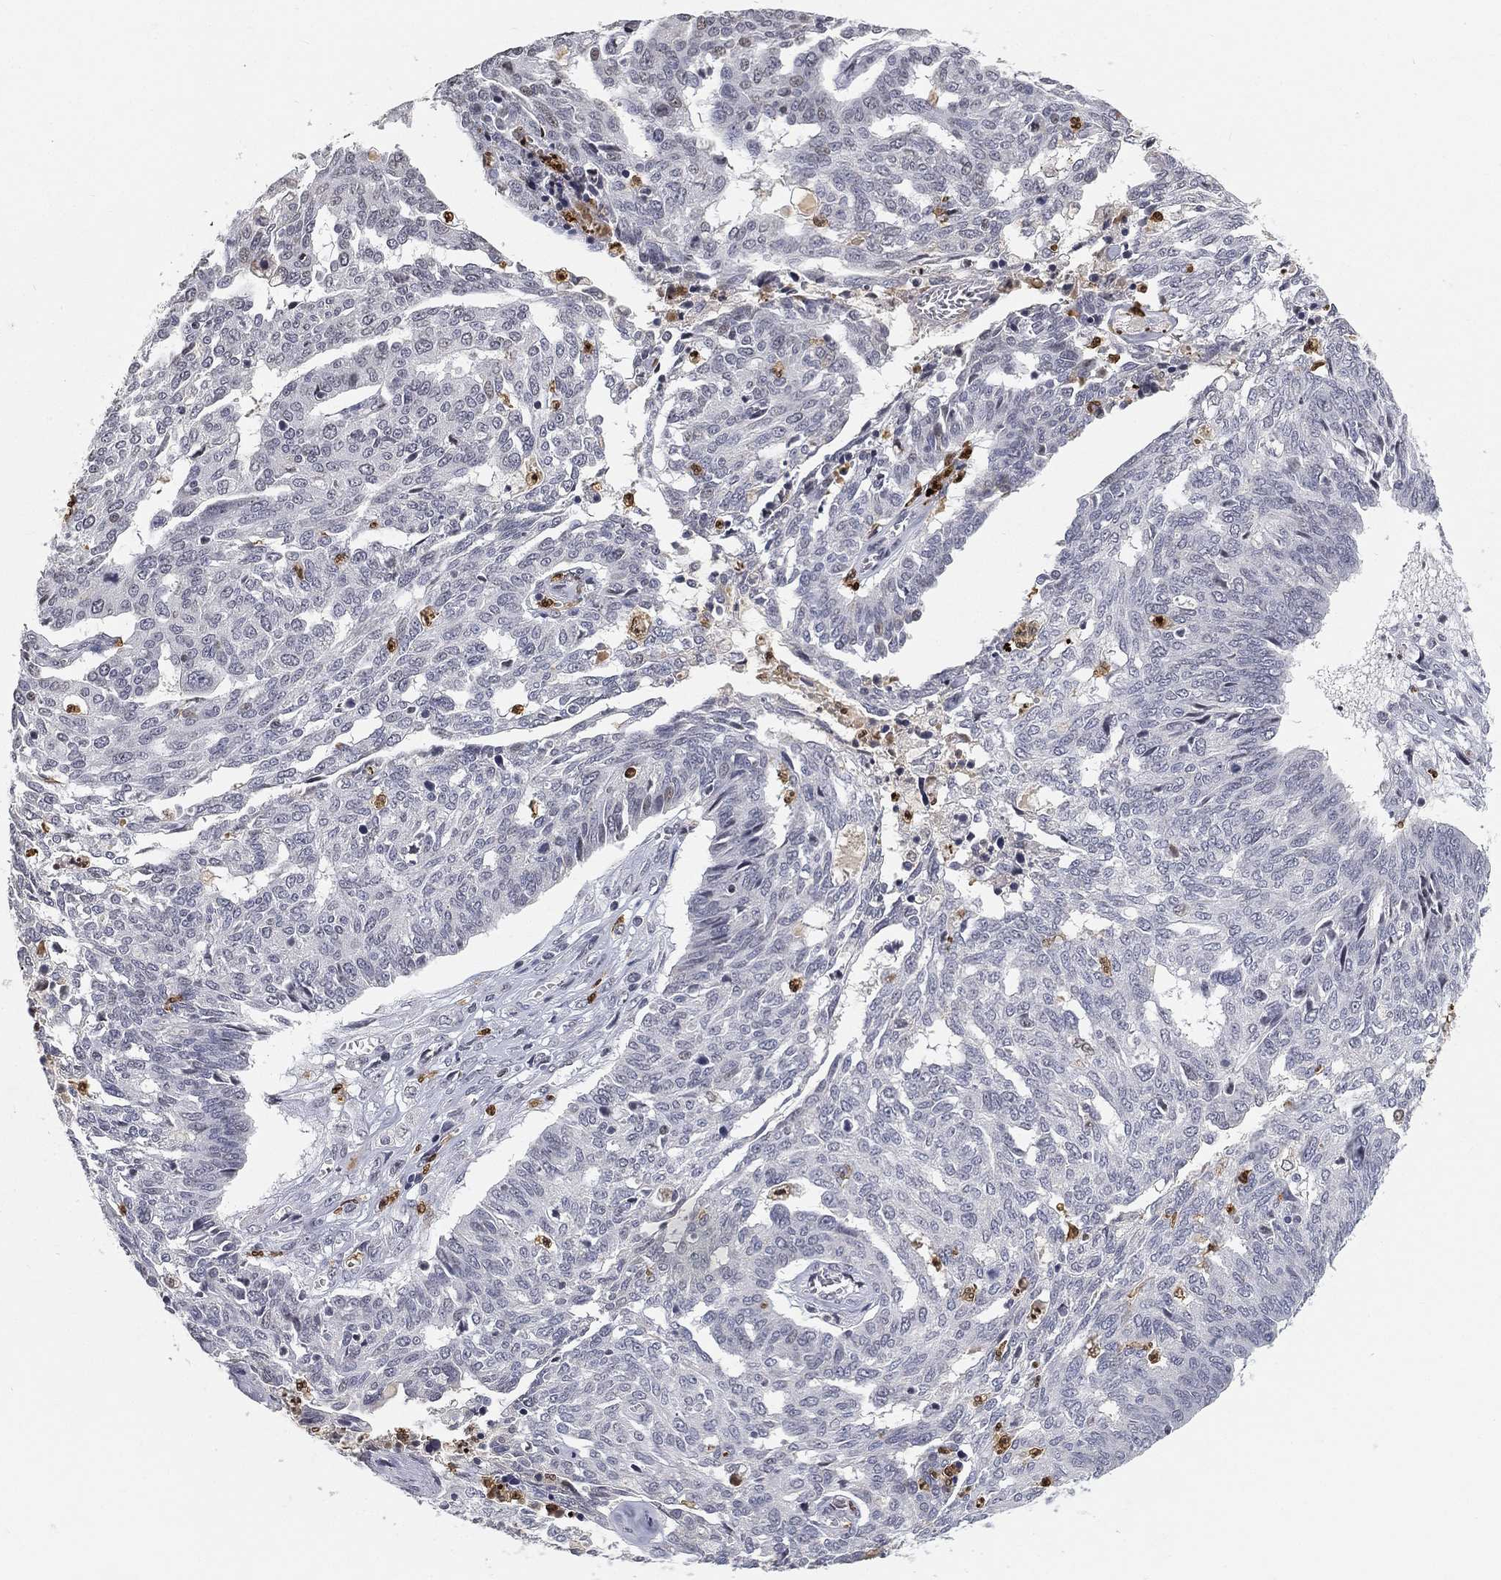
{"staining": {"intensity": "negative", "quantity": "none", "location": "none"}, "tissue": "ovarian cancer", "cell_type": "Tumor cells", "image_type": "cancer", "snomed": [{"axis": "morphology", "description": "Cystadenocarcinoma, serous, NOS"}, {"axis": "topography", "description": "Ovary"}], "caption": "Immunohistochemical staining of ovarian cancer reveals no significant staining in tumor cells.", "gene": "ARG1", "patient": {"sex": "female", "age": 67}}